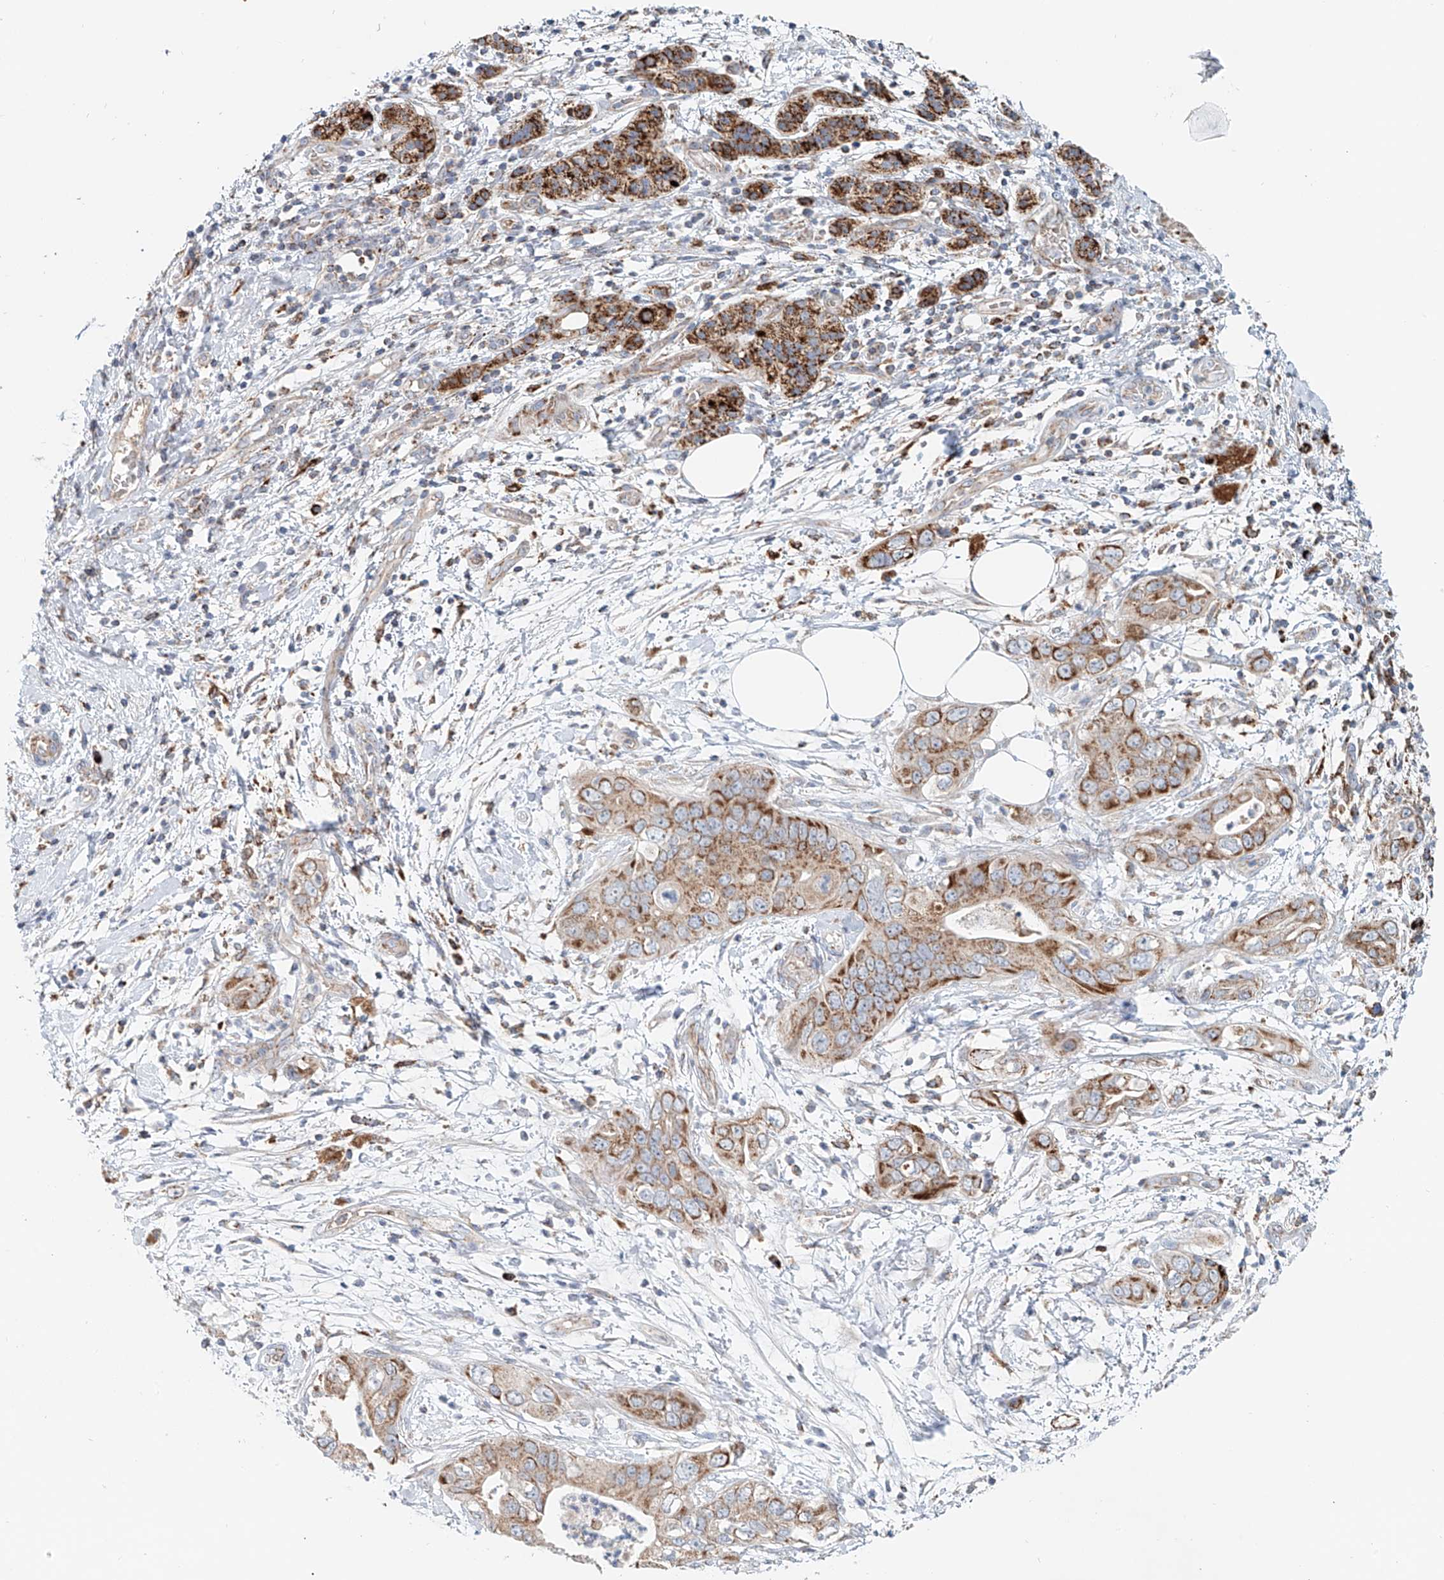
{"staining": {"intensity": "moderate", "quantity": ">75%", "location": "cytoplasmic/membranous"}, "tissue": "pancreatic cancer", "cell_type": "Tumor cells", "image_type": "cancer", "snomed": [{"axis": "morphology", "description": "Adenocarcinoma, NOS"}, {"axis": "topography", "description": "Pancreas"}], "caption": "About >75% of tumor cells in pancreatic adenocarcinoma display moderate cytoplasmic/membranous protein expression as visualized by brown immunohistochemical staining.", "gene": "CARD10", "patient": {"sex": "female", "age": 78}}